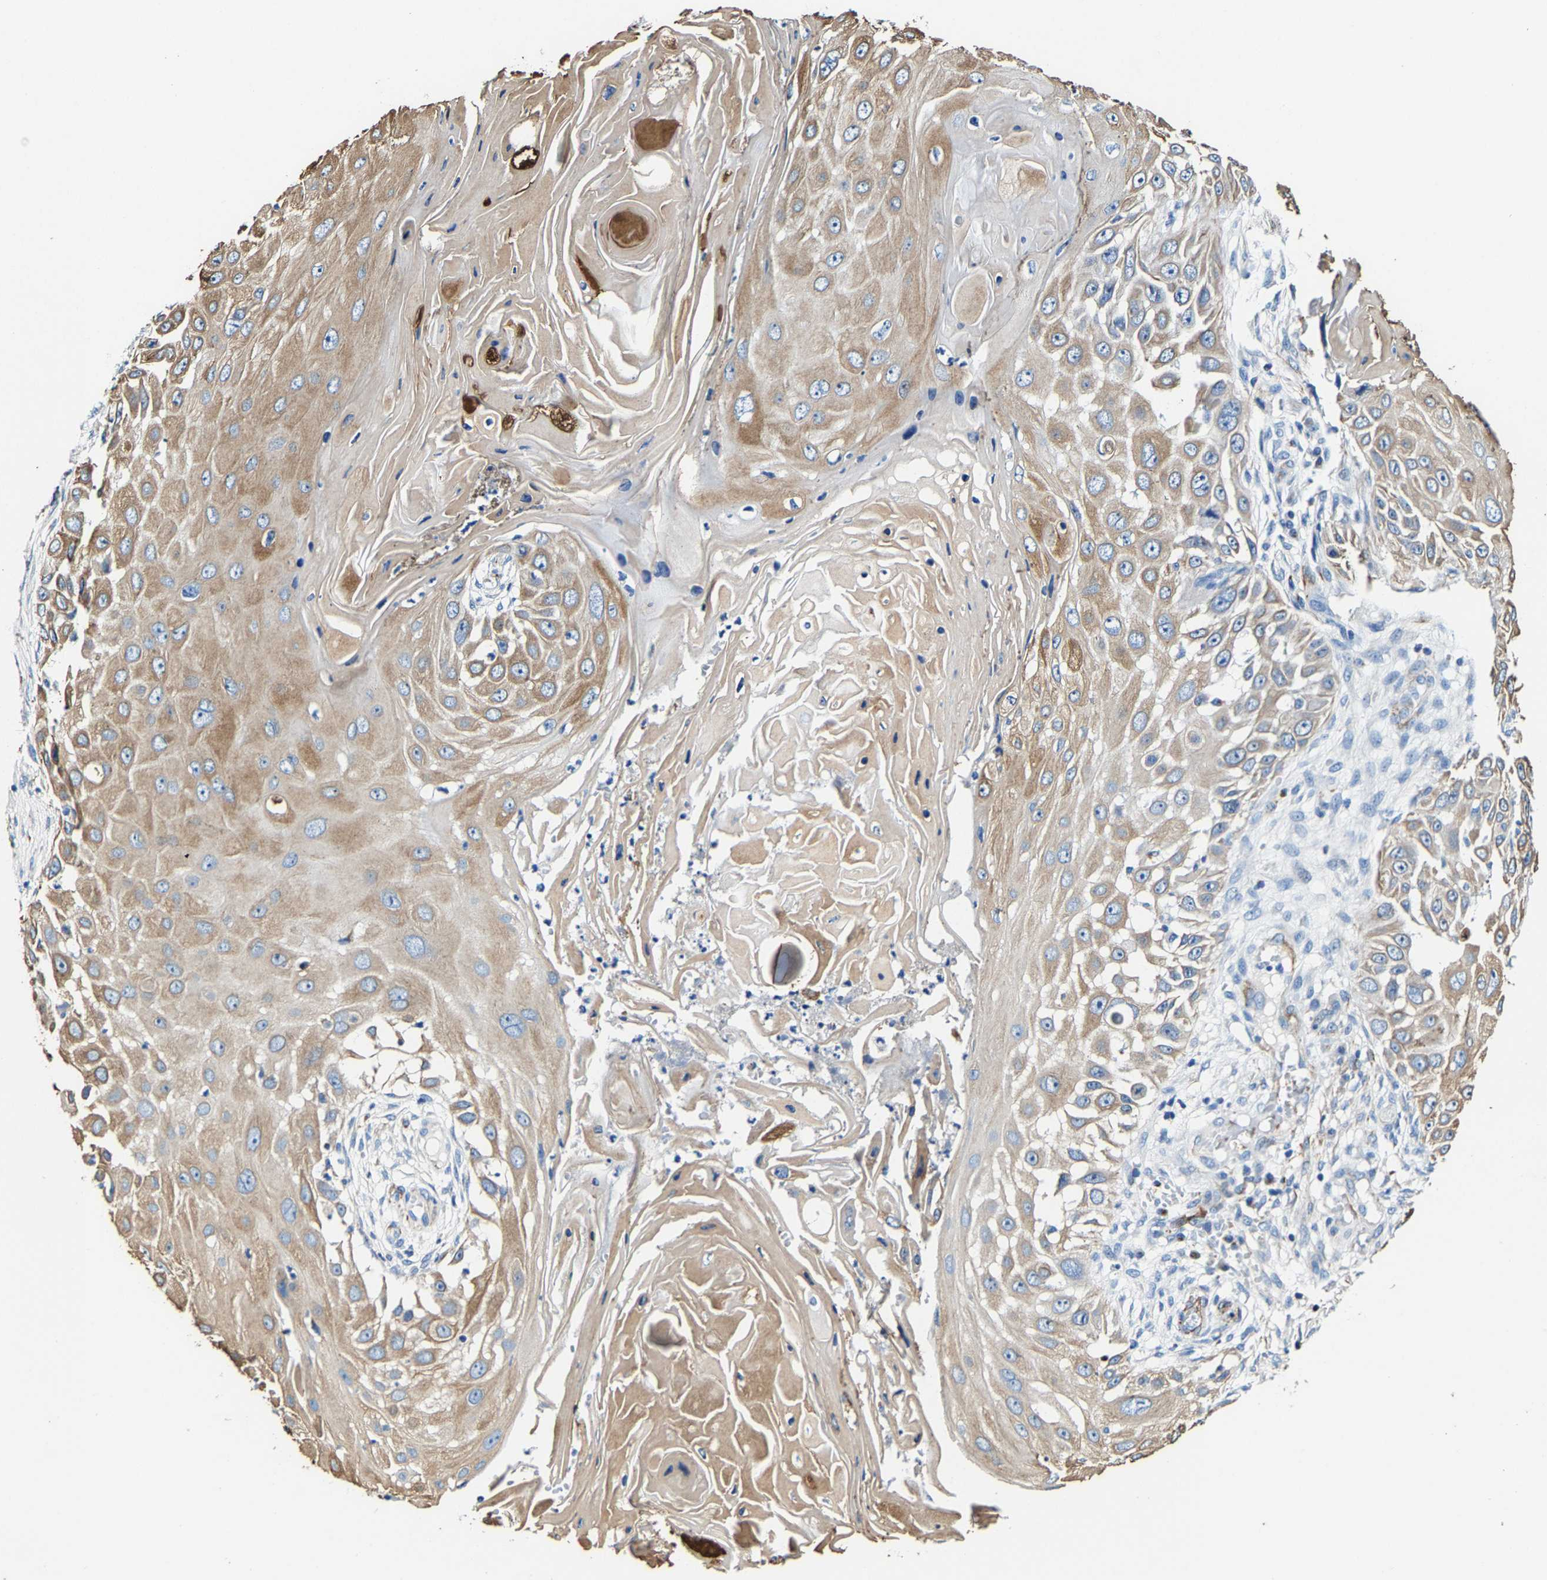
{"staining": {"intensity": "weak", "quantity": ">75%", "location": "cytoplasmic/membranous"}, "tissue": "skin cancer", "cell_type": "Tumor cells", "image_type": "cancer", "snomed": [{"axis": "morphology", "description": "Squamous cell carcinoma, NOS"}, {"axis": "topography", "description": "Skin"}], "caption": "Immunohistochemical staining of skin cancer shows low levels of weak cytoplasmic/membranous staining in about >75% of tumor cells.", "gene": "MMEL1", "patient": {"sex": "female", "age": 44}}